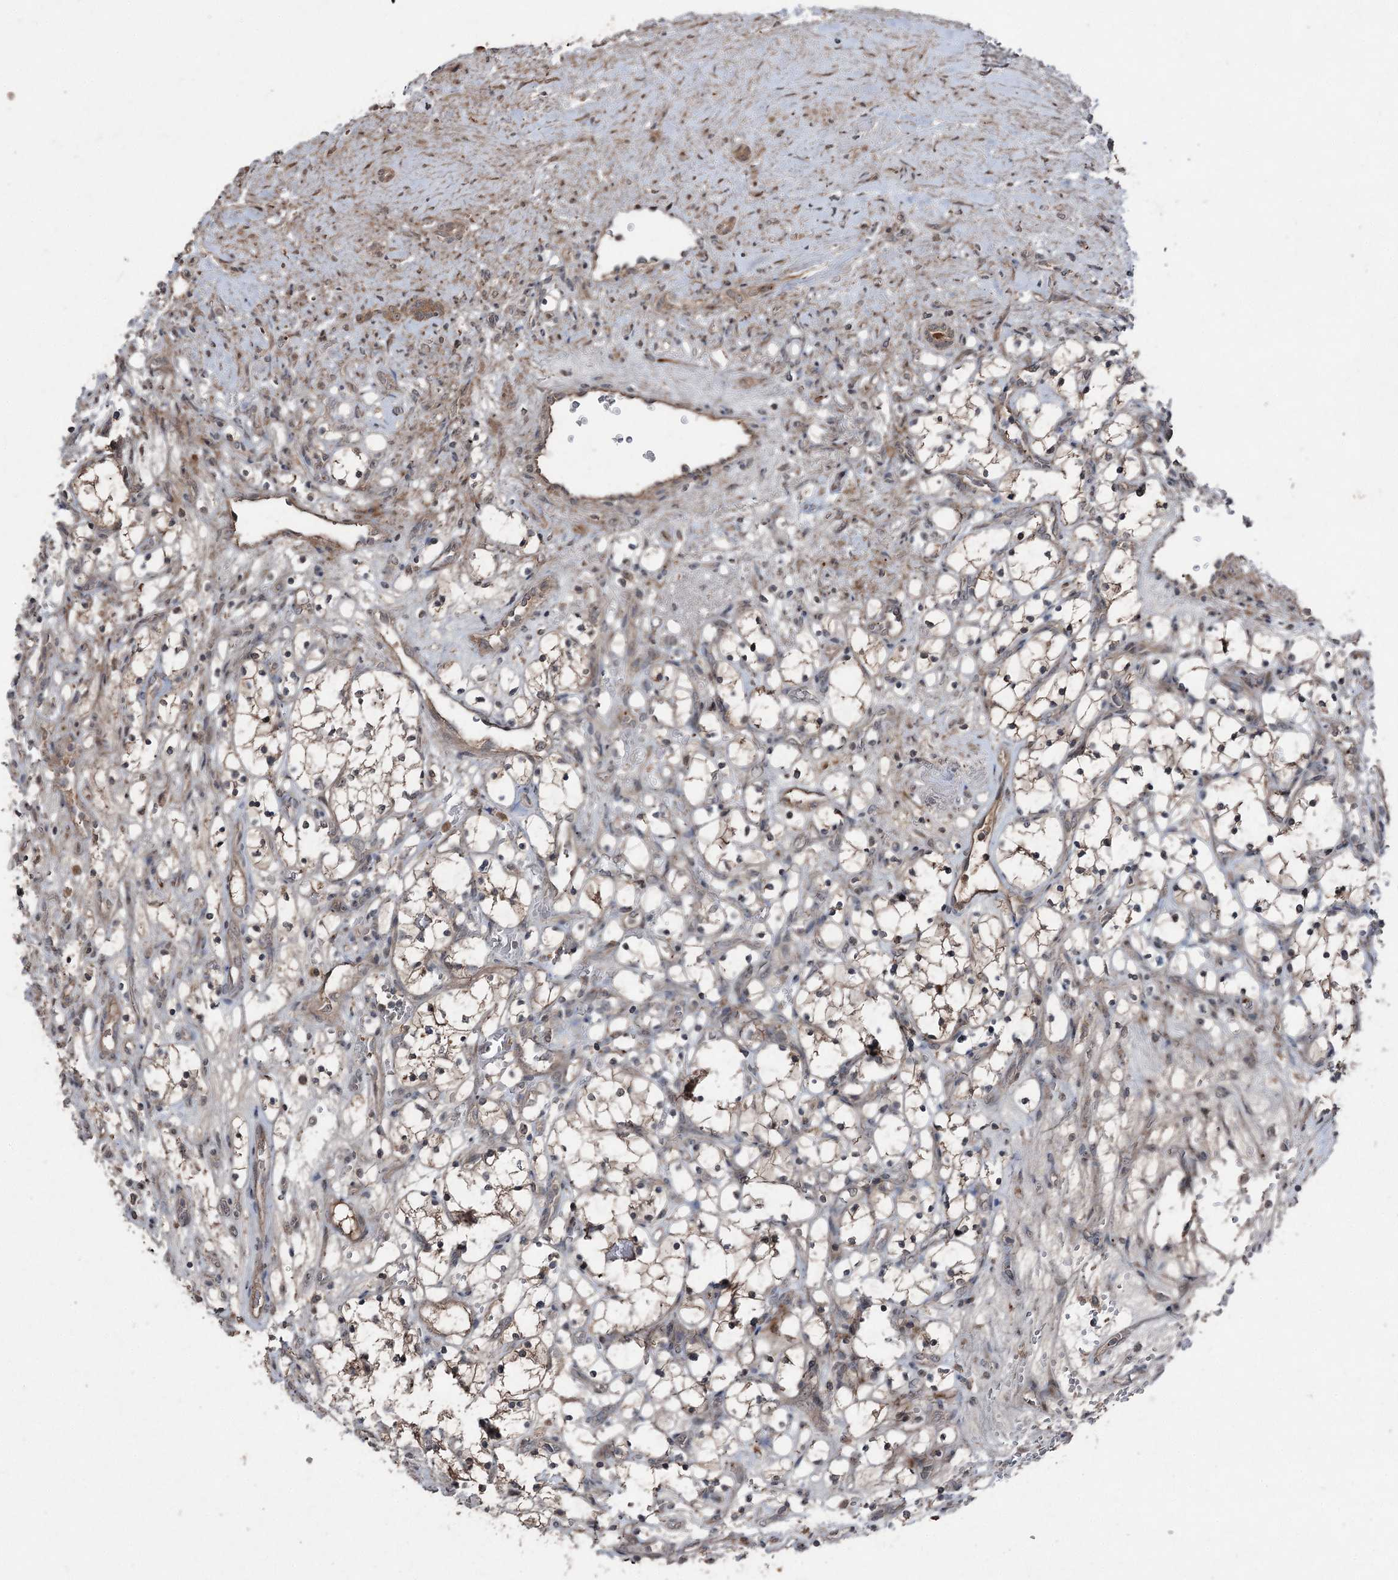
{"staining": {"intensity": "negative", "quantity": "none", "location": "none"}, "tissue": "renal cancer", "cell_type": "Tumor cells", "image_type": "cancer", "snomed": [{"axis": "morphology", "description": "Adenocarcinoma, NOS"}, {"axis": "topography", "description": "Kidney"}], "caption": "DAB (3,3'-diaminobenzidine) immunohistochemical staining of renal cancer (adenocarcinoma) demonstrates no significant positivity in tumor cells.", "gene": "MAPK8IP2", "patient": {"sex": "female", "age": 69}}